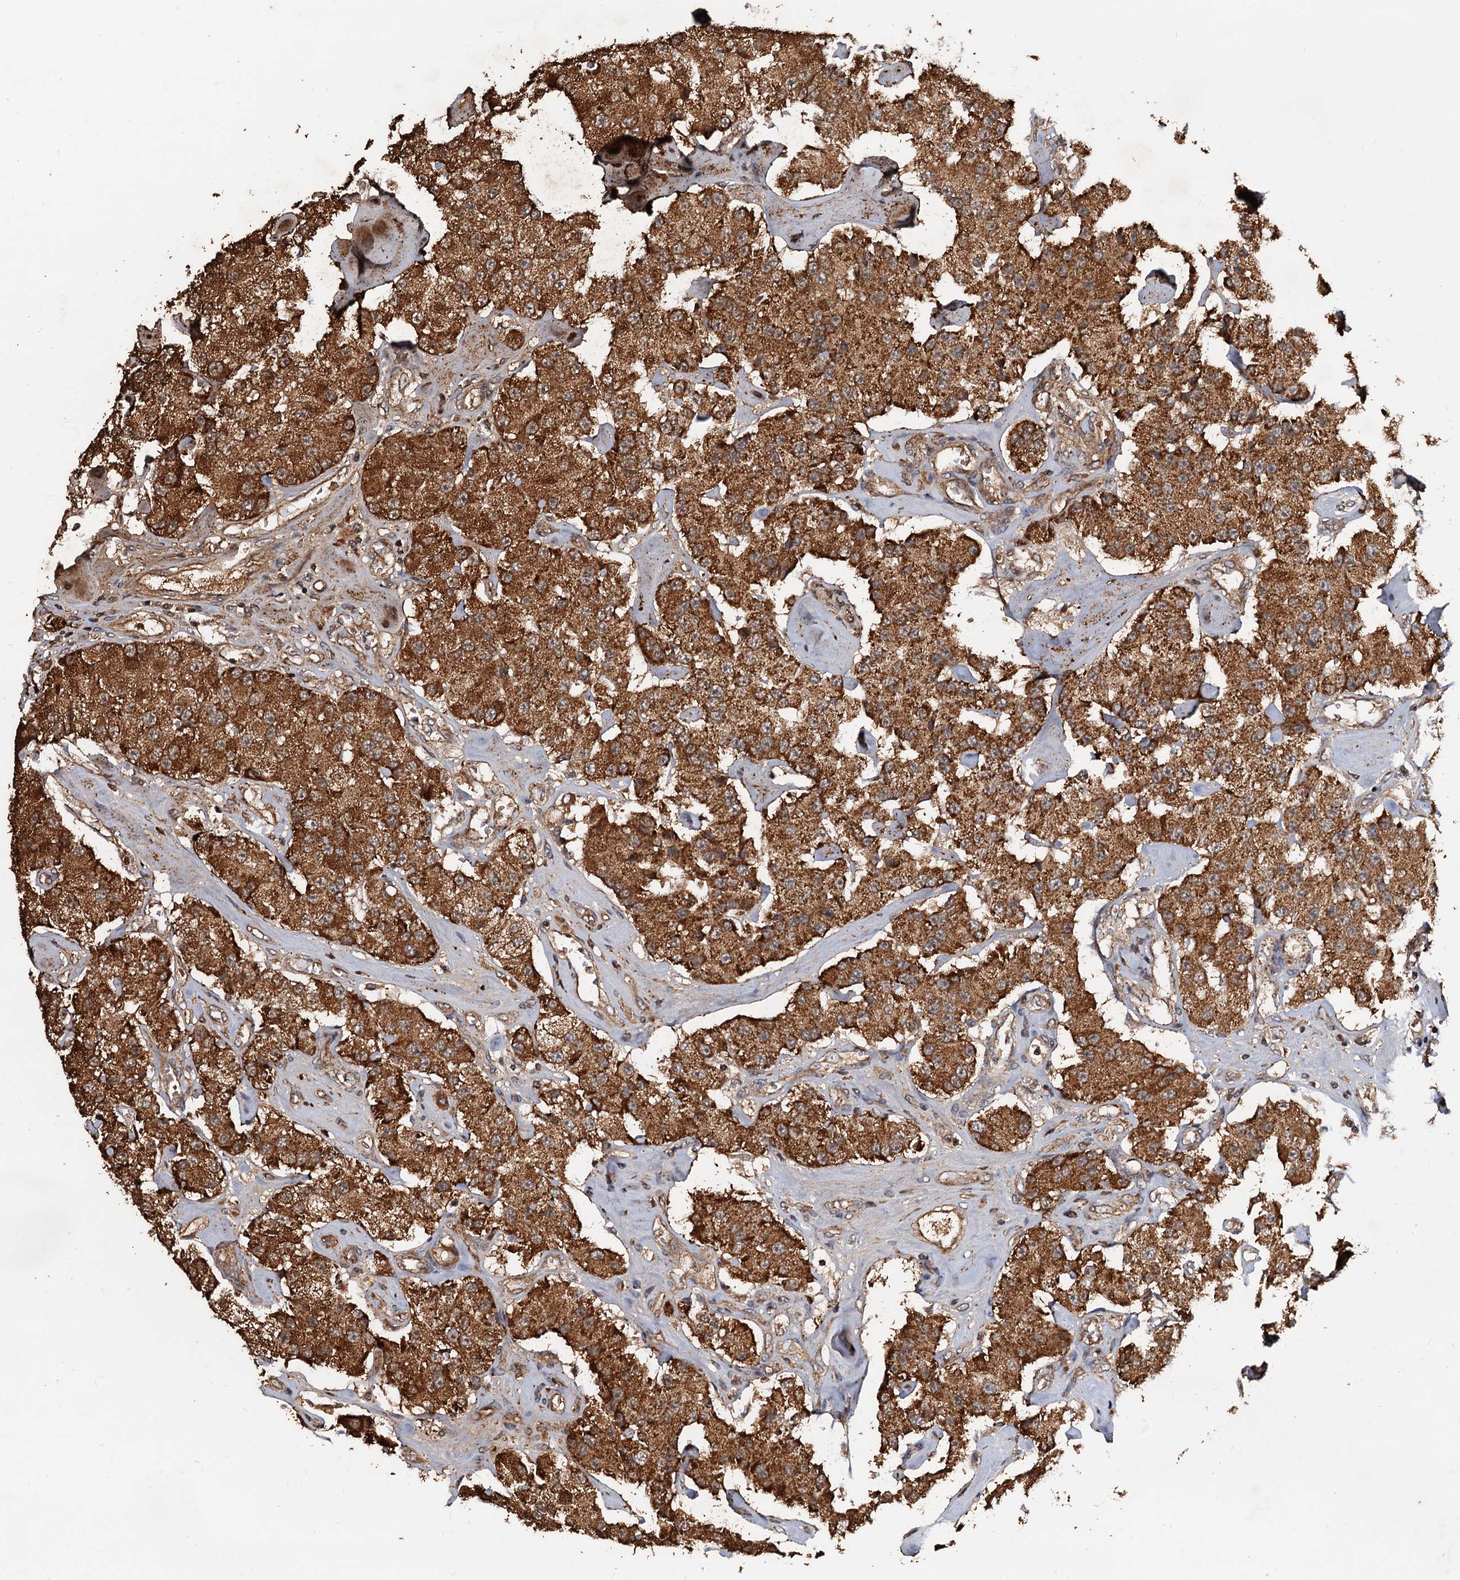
{"staining": {"intensity": "strong", "quantity": ">75%", "location": "cytoplasmic/membranous"}, "tissue": "carcinoid", "cell_type": "Tumor cells", "image_type": "cancer", "snomed": [{"axis": "morphology", "description": "Carcinoid, malignant, NOS"}, {"axis": "topography", "description": "Pancreas"}], "caption": "Strong cytoplasmic/membranous staining for a protein is present in approximately >75% of tumor cells of carcinoid (malignant) using immunohistochemistry.", "gene": "MRPL42", "patient": {"sex": "male", "age": 41}}